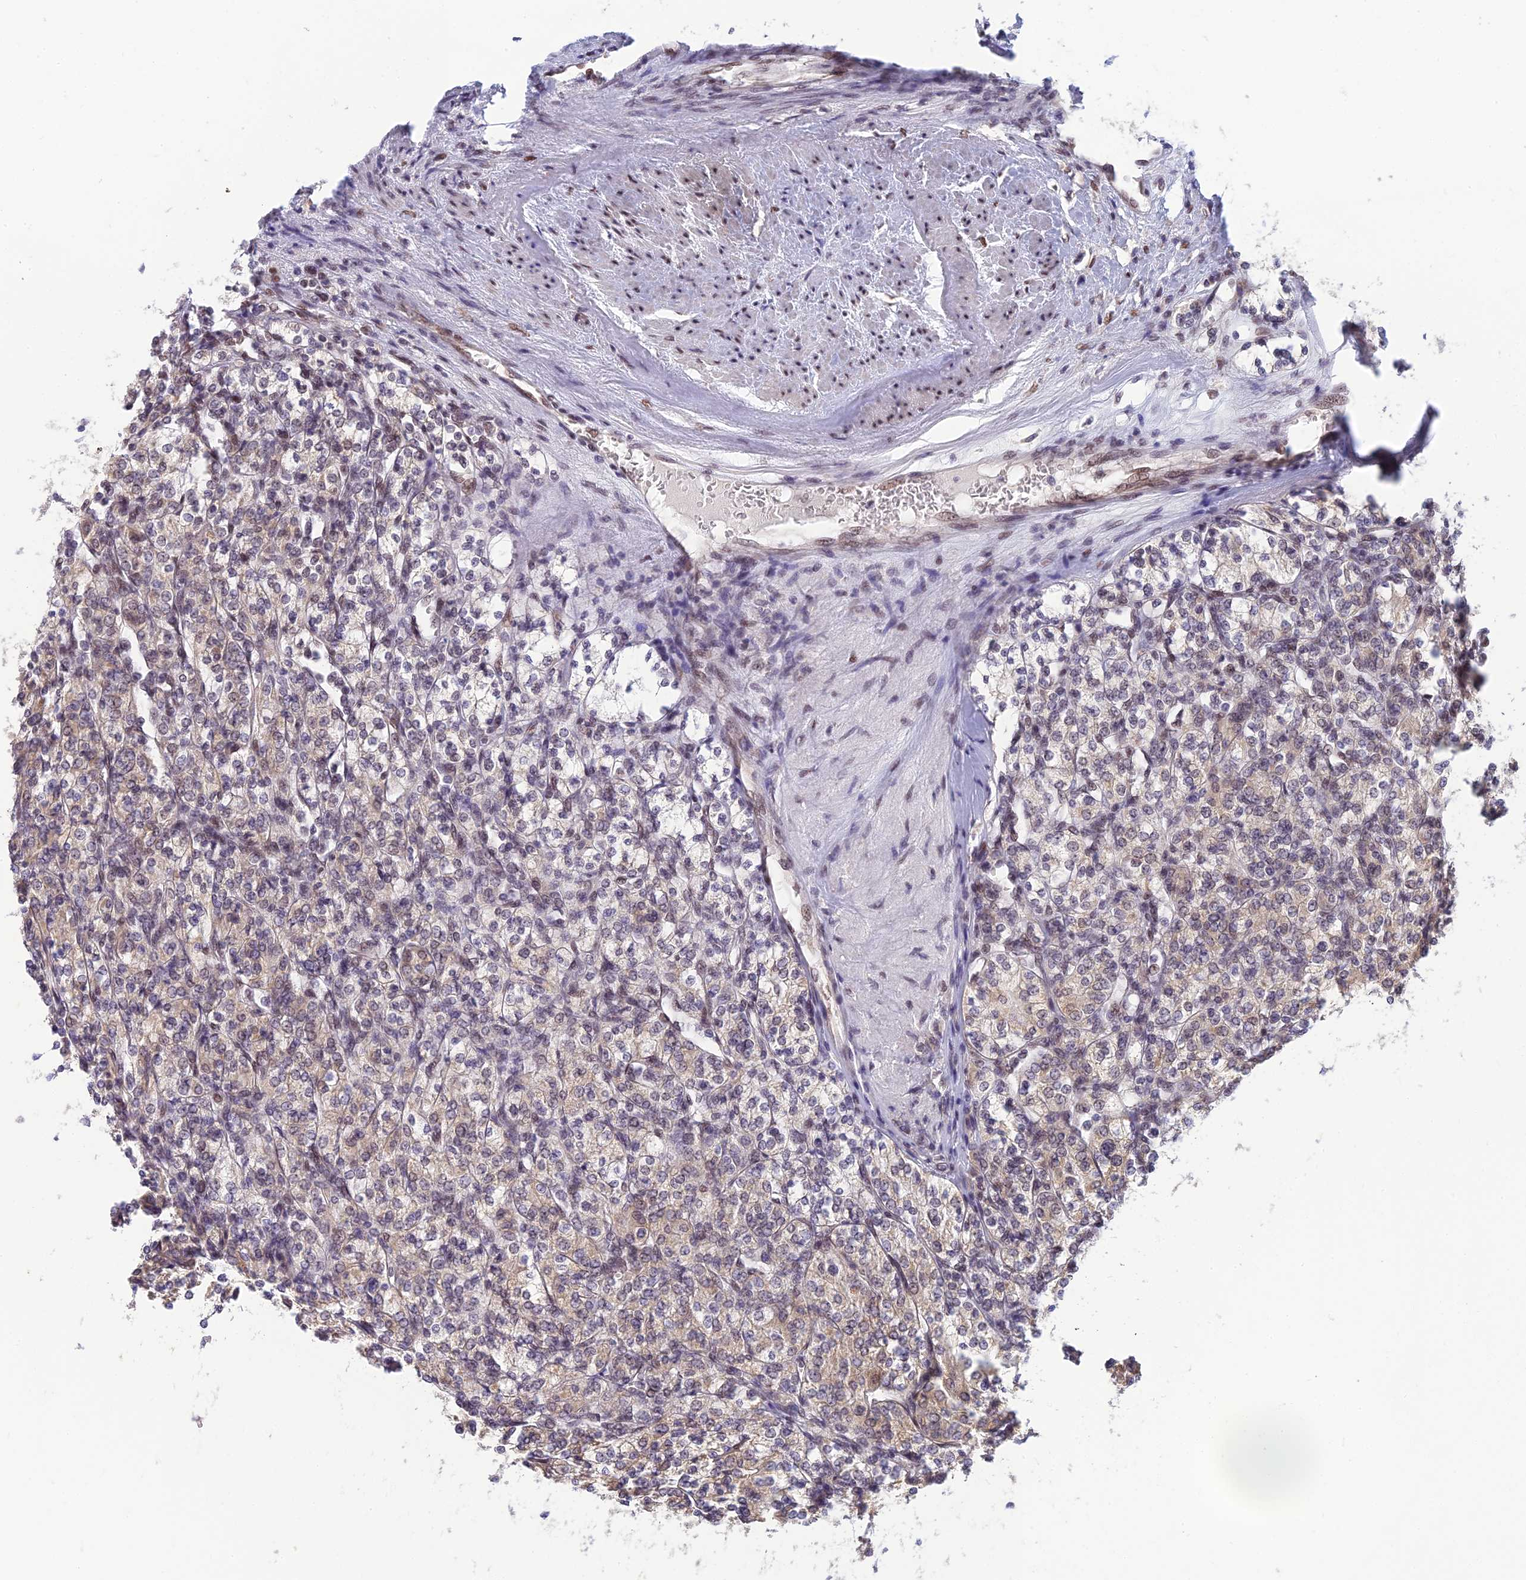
{"staining": {"intensity": "weak", "quantity": "<25%", "location": "cytoplasmic/membranous,nuclear"}, "tissue": "renal cancer", "cell_type": "Tumor cells", "image_type": "cancer", "snomed": [{"axis": "morphology", "description": "Adenocarcinoma, NOS"}, {"axis": "topography", "description": "Kidney"}], "caption": "The image reveals no staining of tumor cells in adenocarcinoma (renal). The staining is performed using DAB (3,3'-diaminobenzidine) brown chromogen with nuclei counter-stained in using hematoxylin.", "gene": "C2orf49", "patient": {"sex": "male", "age": 77}}